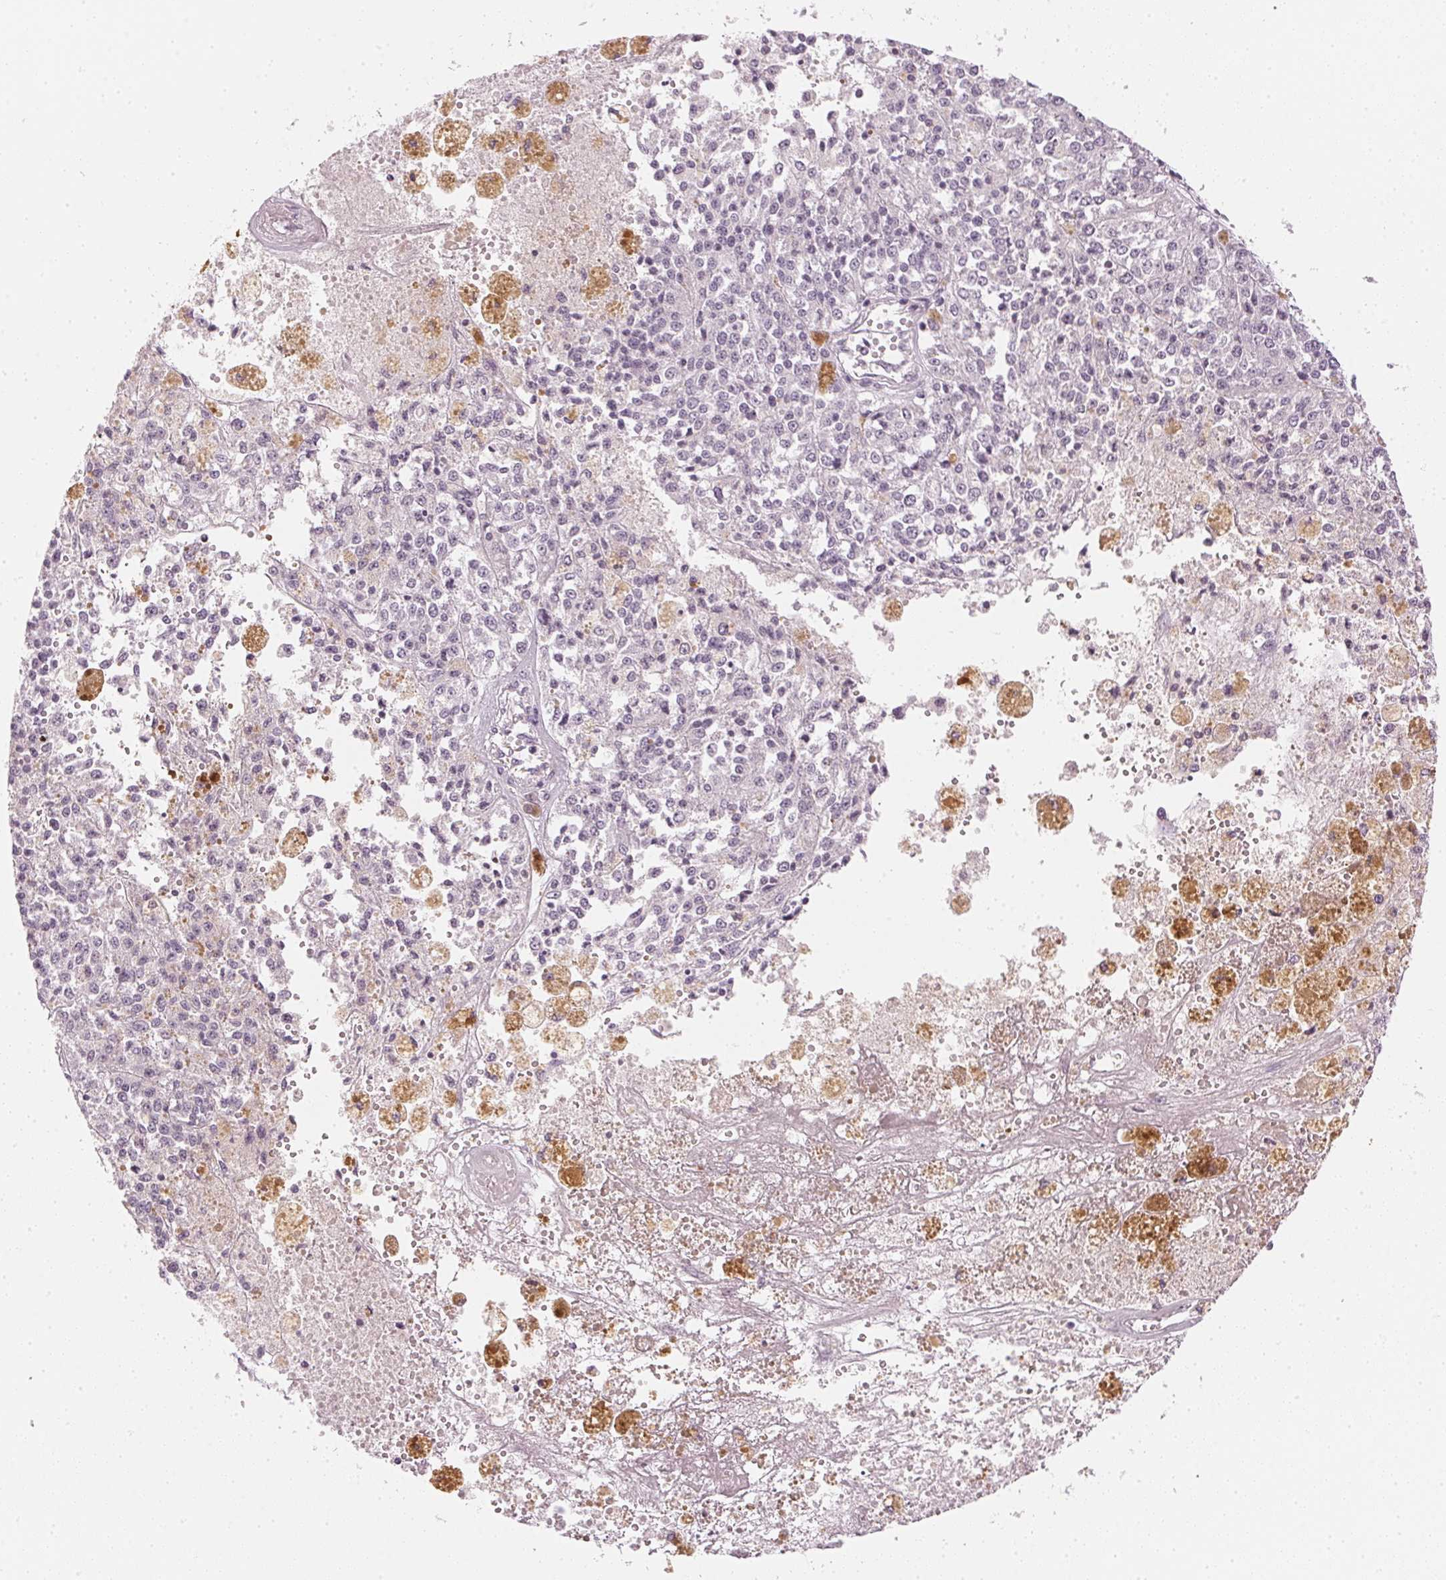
{"staining": {"intensity": "negative", "quantity": "none", "location": "none"}, "tissue": "melanoma", "cell_type": "Tumor cells", "image_type": "cancer", "snomed": [{"axis": "morphology", "description": "Malignant melanoma, Metastatic site"}, {"axis": "topography", "description": "Lymph node"}], "caption": "This is an immunohistochemistry histopathology image of malignant melanoma (metastatic site). There is no expression in tumor cells.", "gene": "APLP1", "patient": {"sex": "female", "age": 64}}